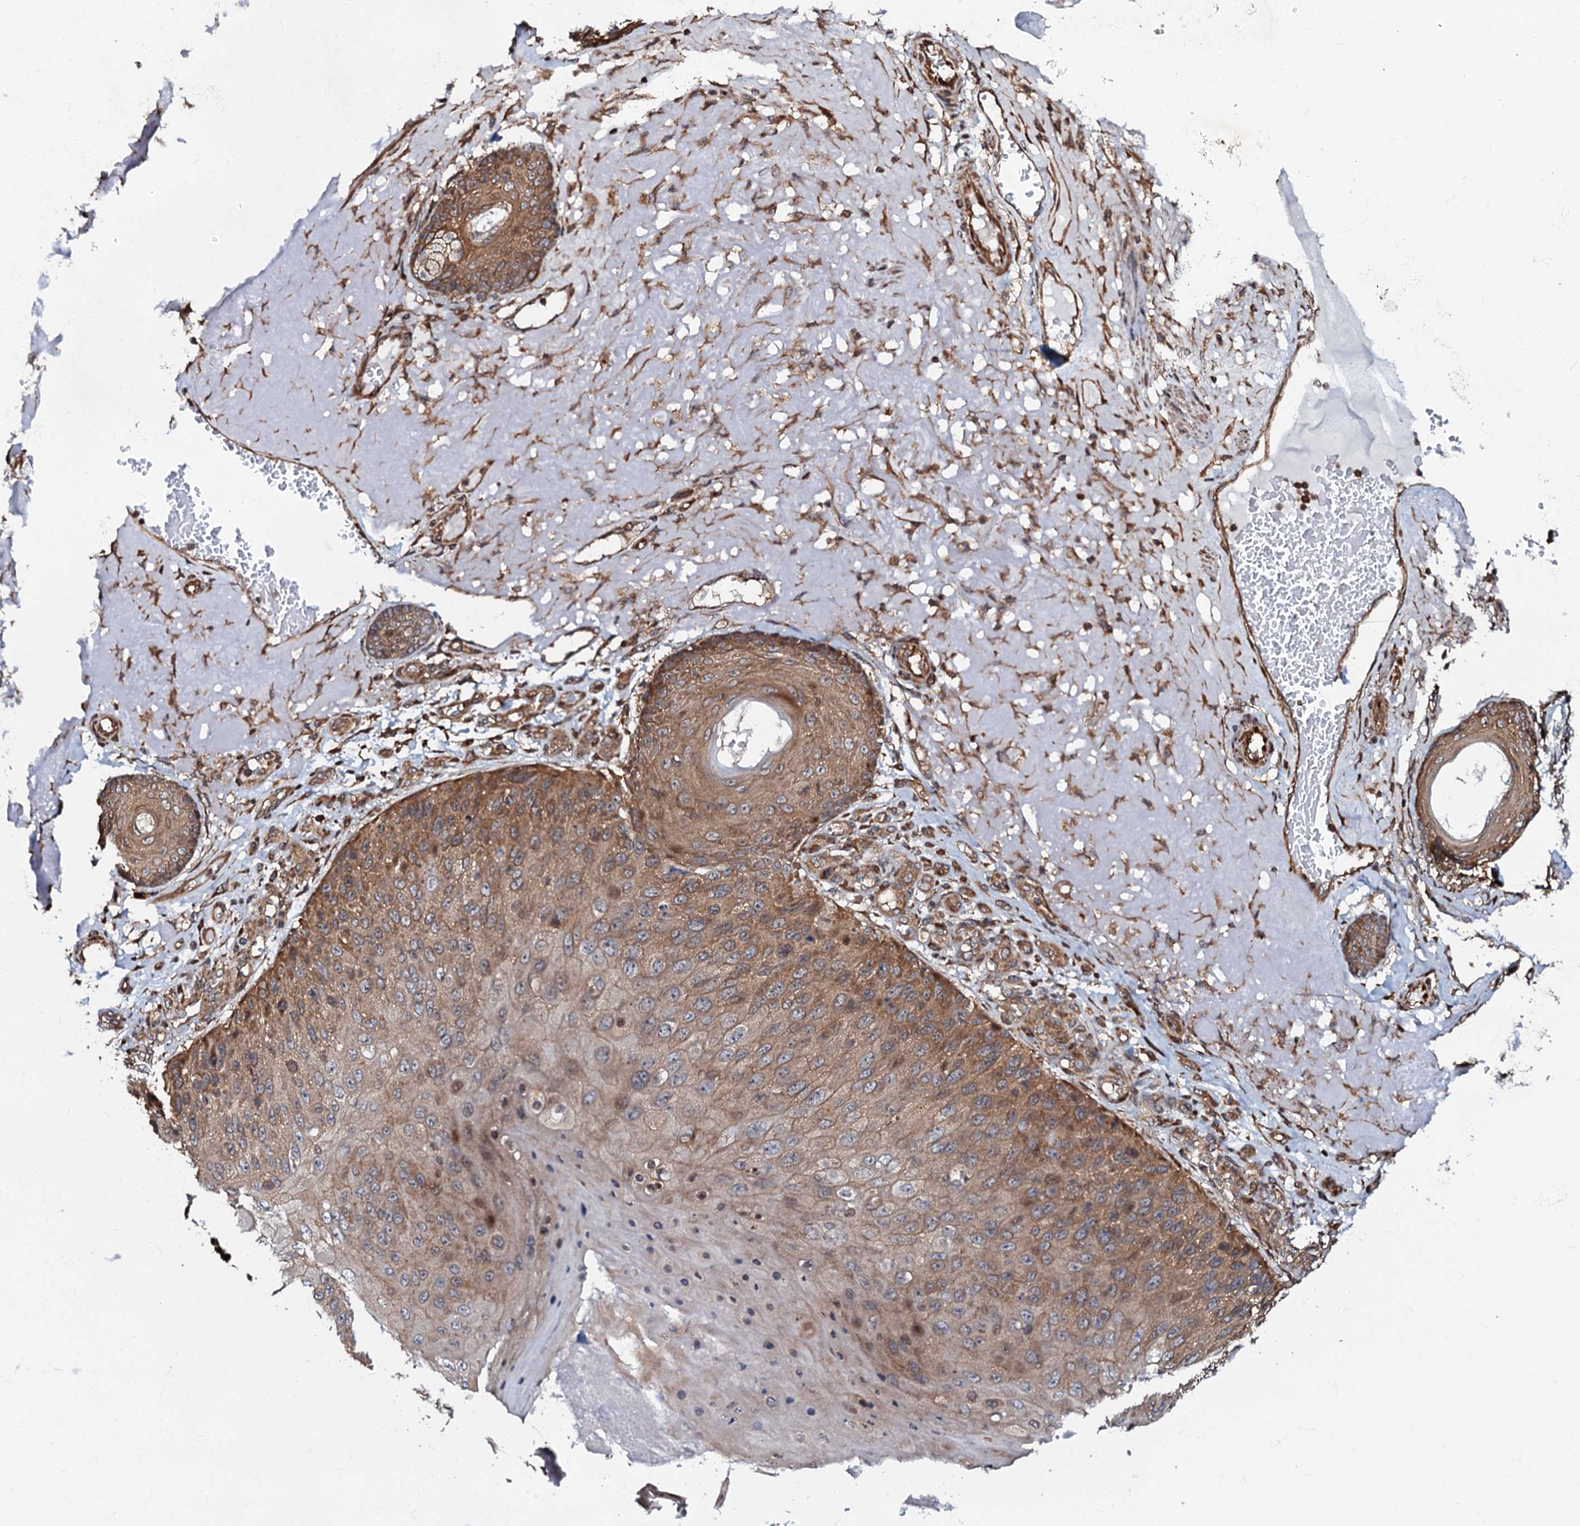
{"staining": {"intensity": "moderate", "quantity": ">75%", "location": "cytoplasmic/membranous"}, "tissue": "skin cancer", "cell_type": "Tumor cells", "image_type": "cancer", "snomed": [{"axis": "morphology", "description": "Squamous cell carcinoma, NOS"}, {"axis": "topography", "description": "Skin"}], "caption": "Moderate cytoplasmic/membranous protein positivity is present in about >75% of tumor cells in skin cancer (squamous cell carcinoma).", "gene": "OSBP", "patient": {"sex": "female", "age": 88}}